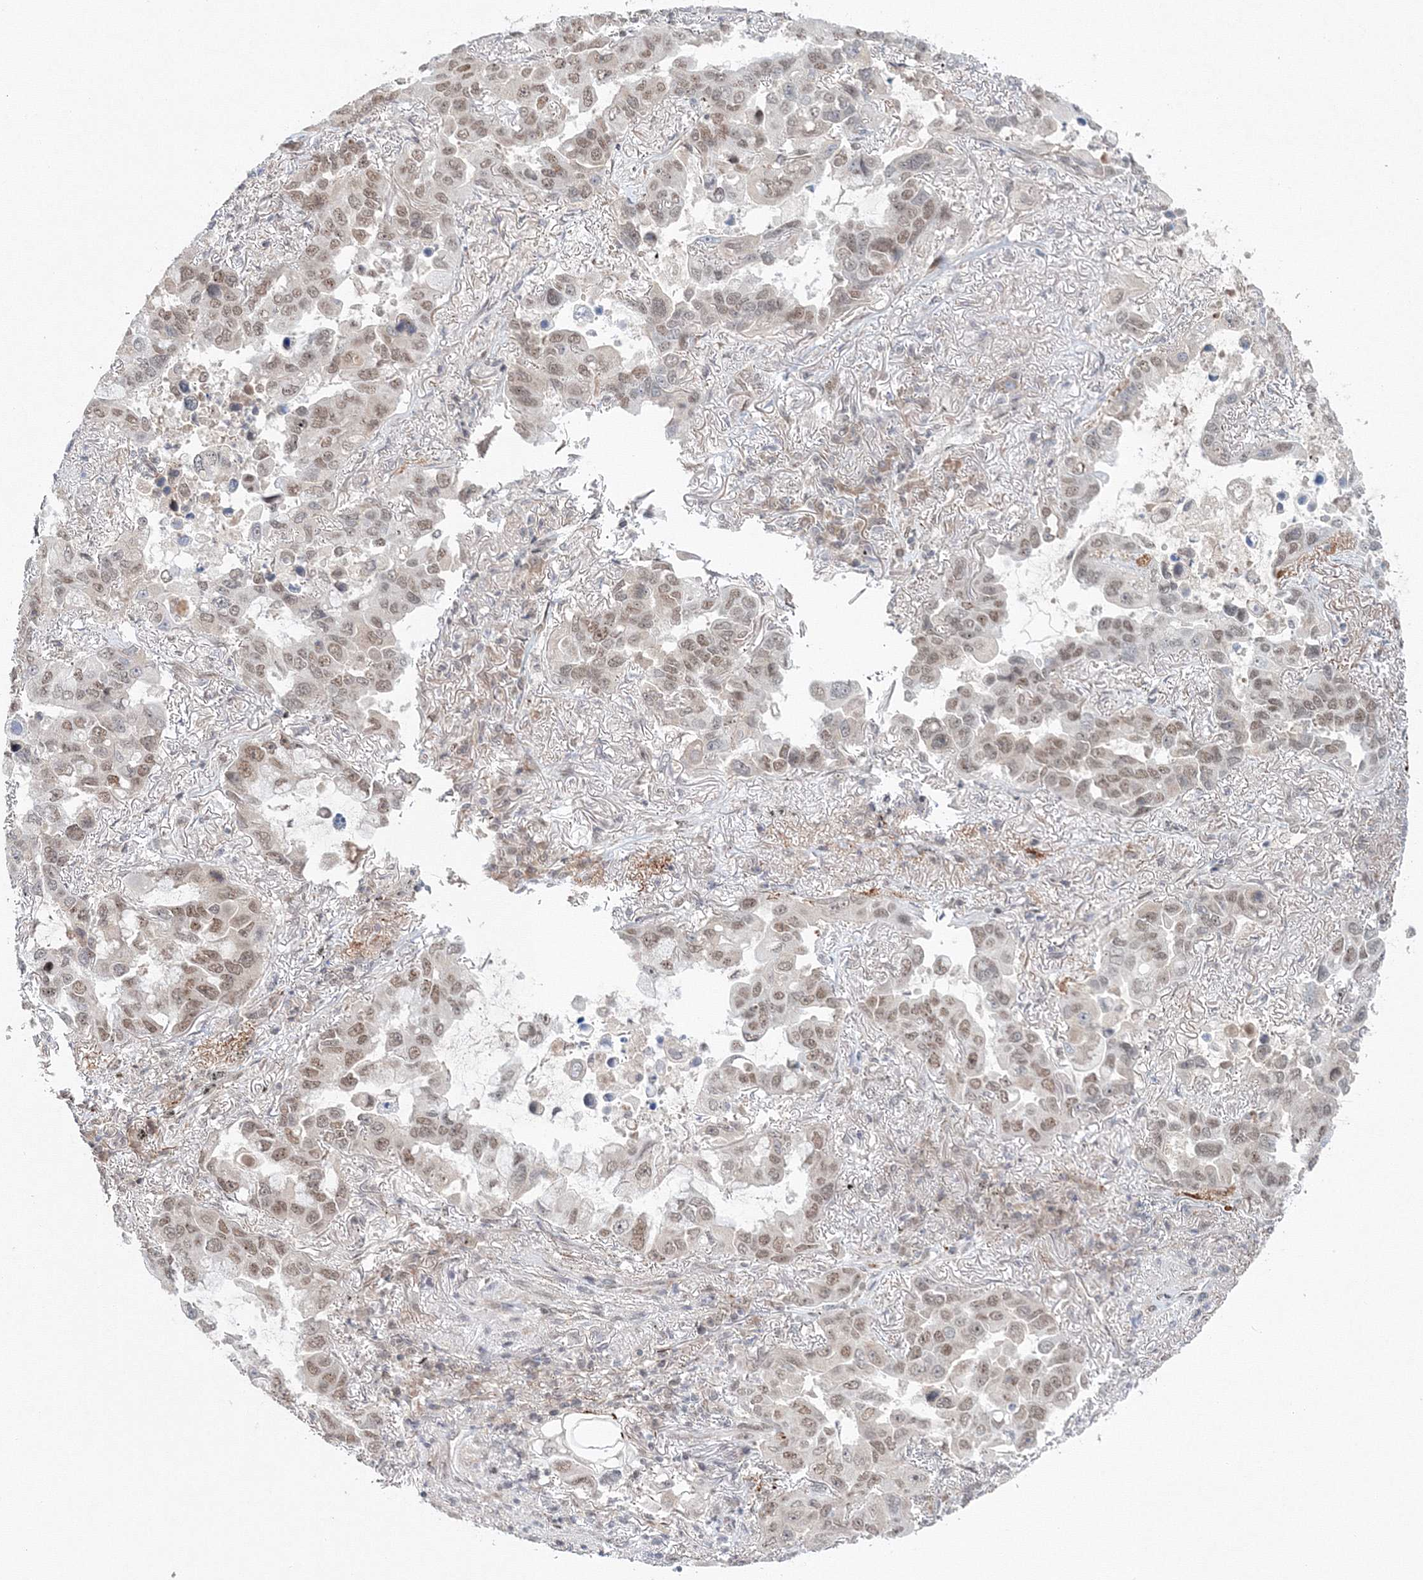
{"staining": {"intensity": "moderate", "quantity": "25%-75%", "location": "nuclear"}, "tissue": "lung cancer", "cell_type": "Tumor cells", "image_type": "cancer", "snomed": [{"axis": "morphology", "description": "Adenocarcinoma, NOS"}, {"axis": "topography", "description": "Lung"}], "caption": "Immunohistochemical staining of lung cancer displays medium levels of moderate nuclear protein expression in about 25%-75% of tumor cells.", "gene": "NOA1", "patient": {"sex": "male", "age": 64}}